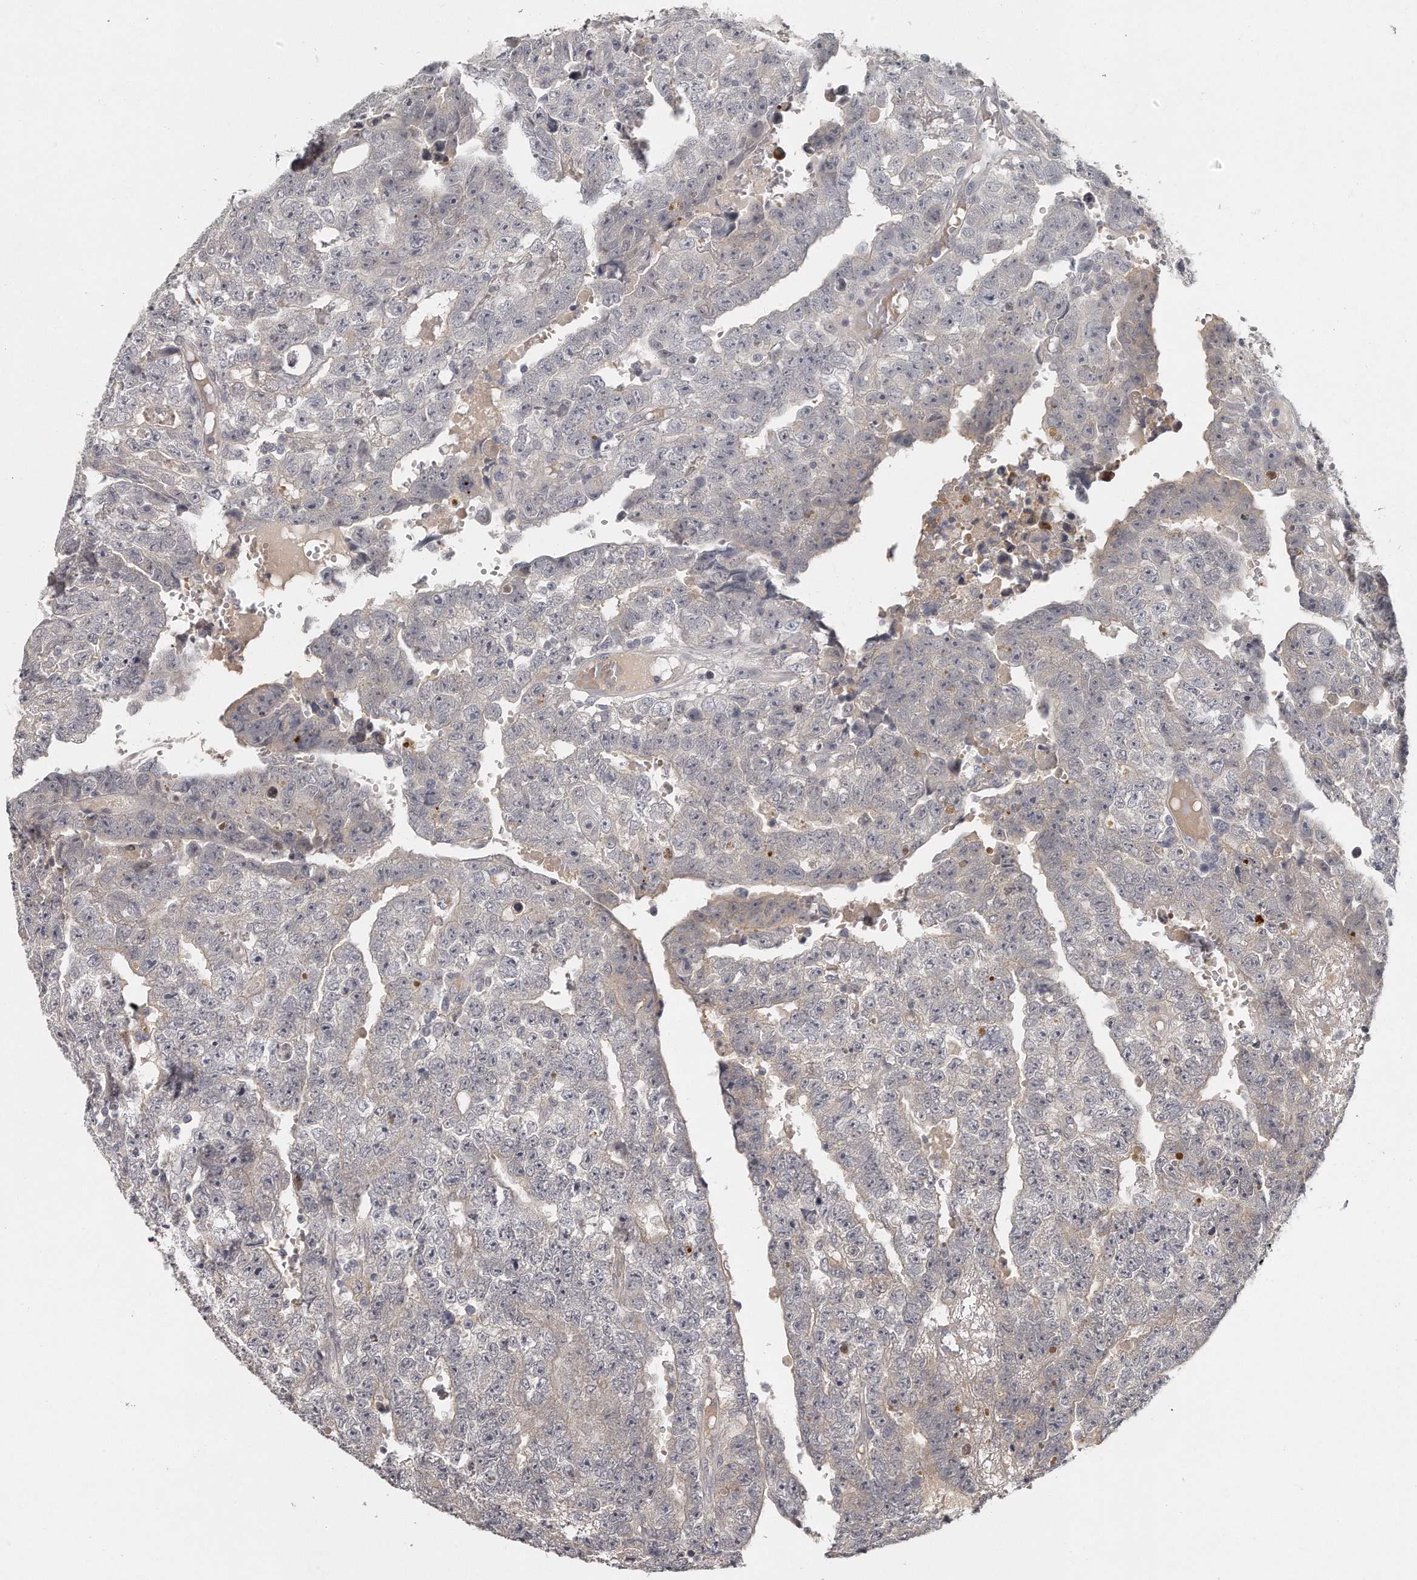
{"staining": {"intensity": "negative", "quantity": "none", "location": "none"}, "tissue": "testis cancer", "cell_type": "Tumor cells", "image_type": "cancer", "snomed": [{"axis": "morphology", "description": "Carcinoma, Embryonal, NOS"}, {"axis": "topography", "description": "Testis"}], "caption": "Immunohistochemical staining of human testis cancer (embryonal carcinoma) demonstrates no significant staining in tumor cells.", "gene": "GGCT", "patient": {"sex": "male", "age": 25}}